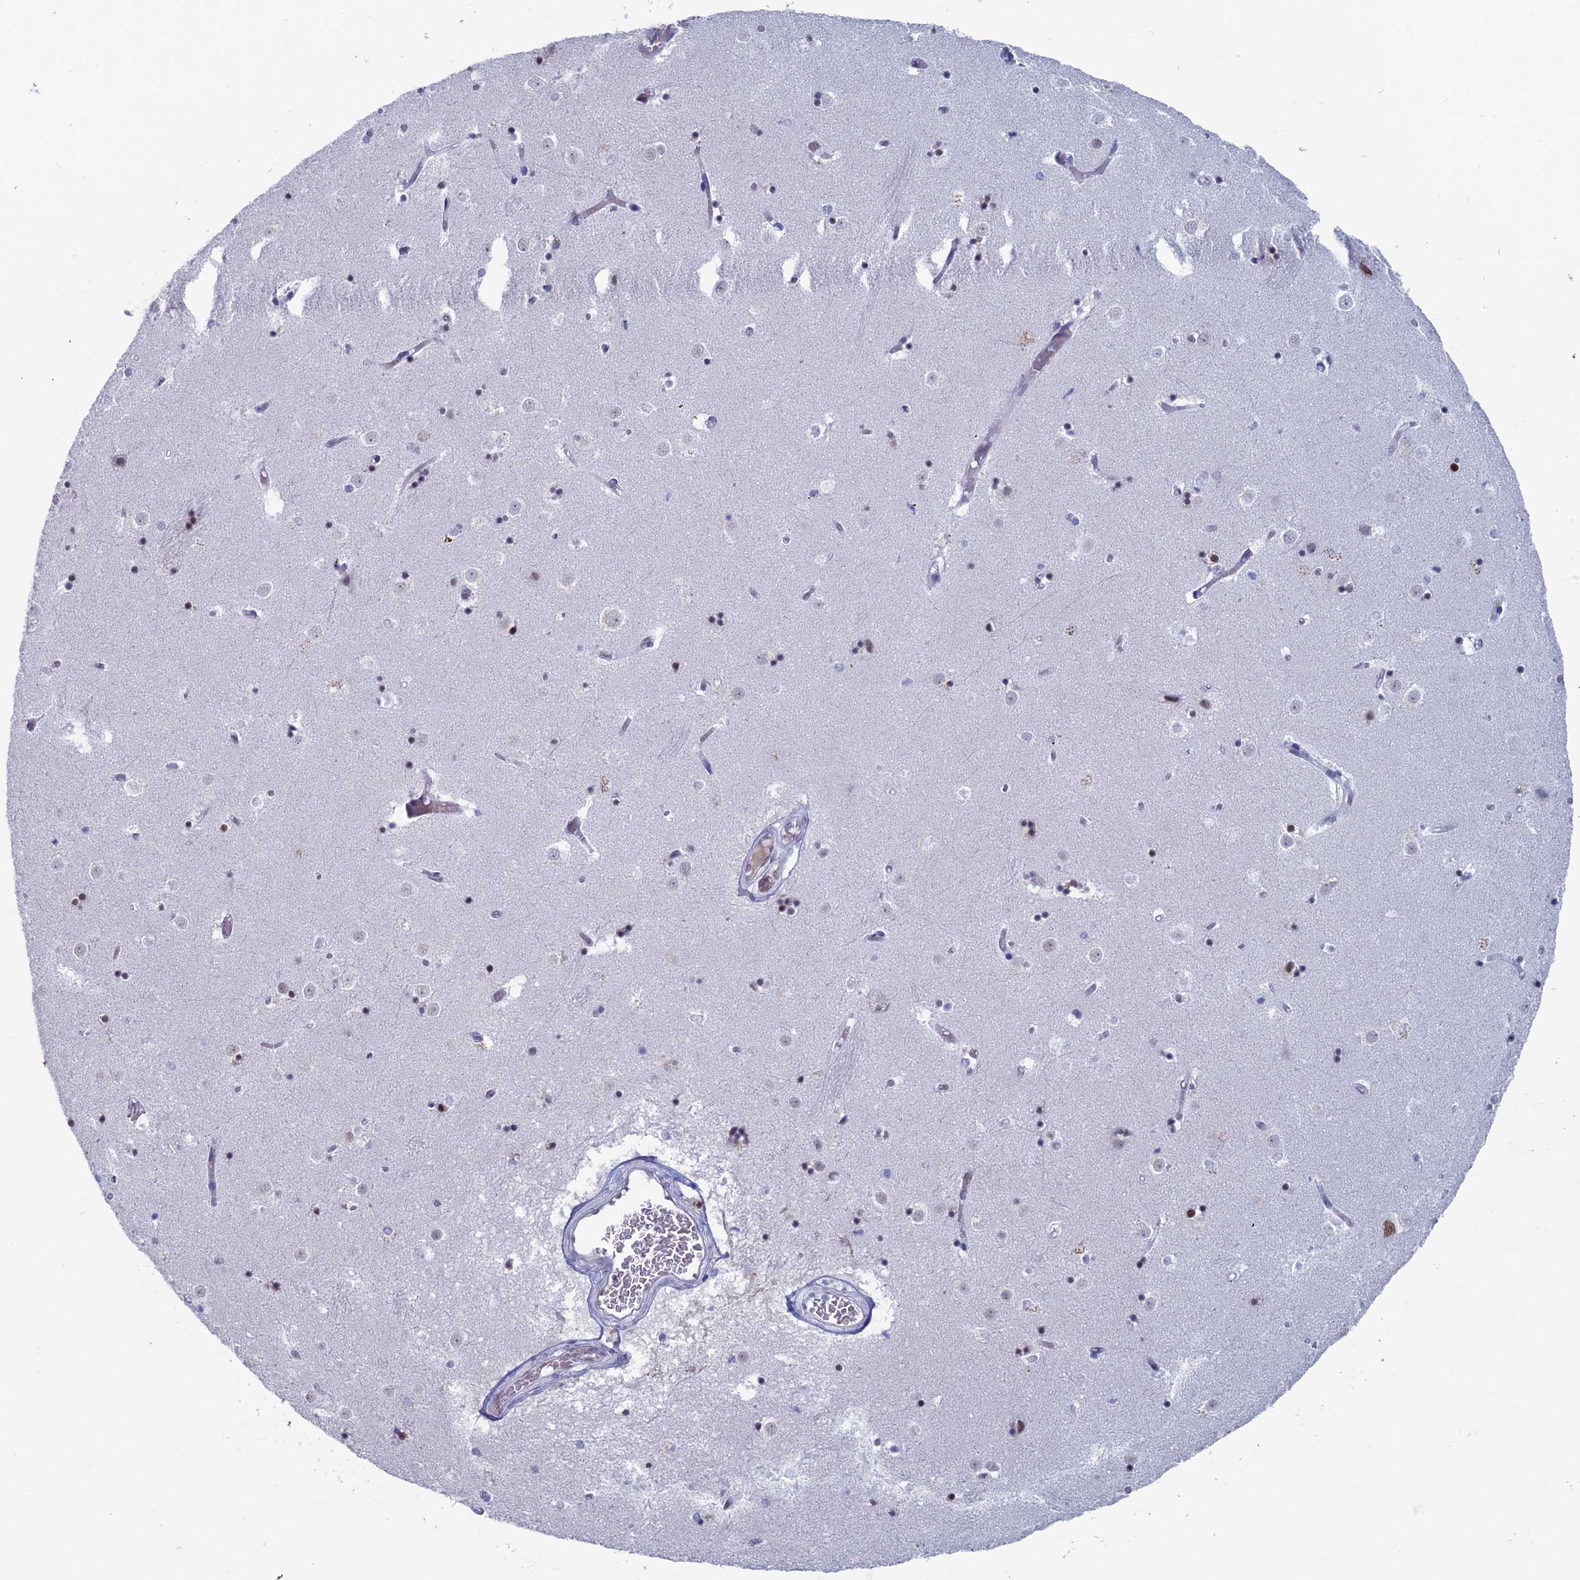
{"staining": {"intensity": "weak", "quantity": "25%-75%", "location": "nuclear"}, "tissue": "caudate", "cell_type": "Glial cells", "image_type": "normal", "snomed": [{"axis": "morphology", "description": "Normal tissue, NOS"}, {"axis": "topography", "description": "Lateral ventricle wall"}], "caption": "High-magnification brightfield microscopy of normal caudate stained with DAB (brown) and counterstained with hematoxylin (blue). glial cells exhibit weak nuclear positivity is seen in approximately25%-75% of cells.", "gene": "NOL4L", "patient": {"sex": "female", "age": 52}}